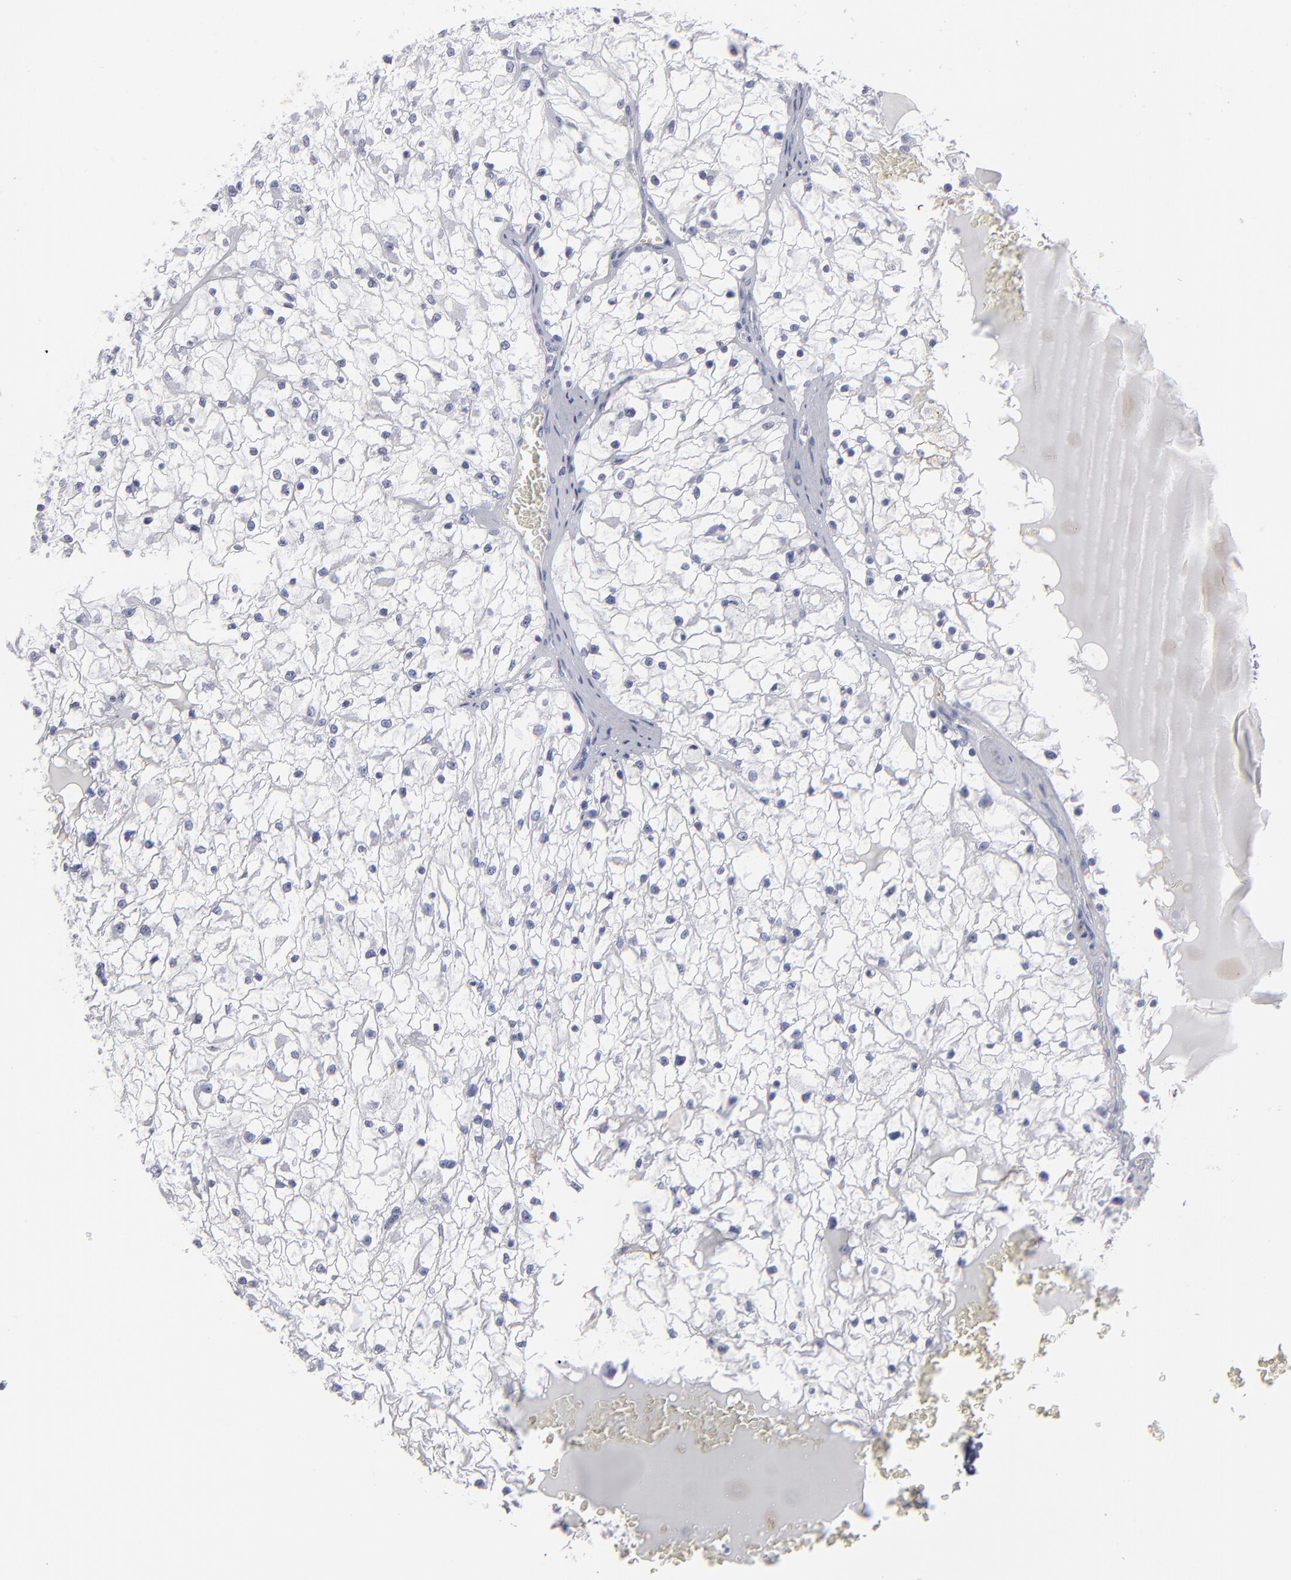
{"staining": {"intensity": "negative", "quantity": "none", "location": "none"}, "tissue": "renal cancer", "cell_type": "Tumor cells", "image_type": "cancer", "snomed": [{"axis": "morphology", "description": "Adenocarcinoma, NOS"}, {"axis": "topography", "description": "Kidney"}], "caption": "This is a histopathology image of IHC staining of adenocarcinoma (renal), which shows no expression in tumor cells.", "gene": "CADM3", "patient": {"sex": "male", "age": 61}}